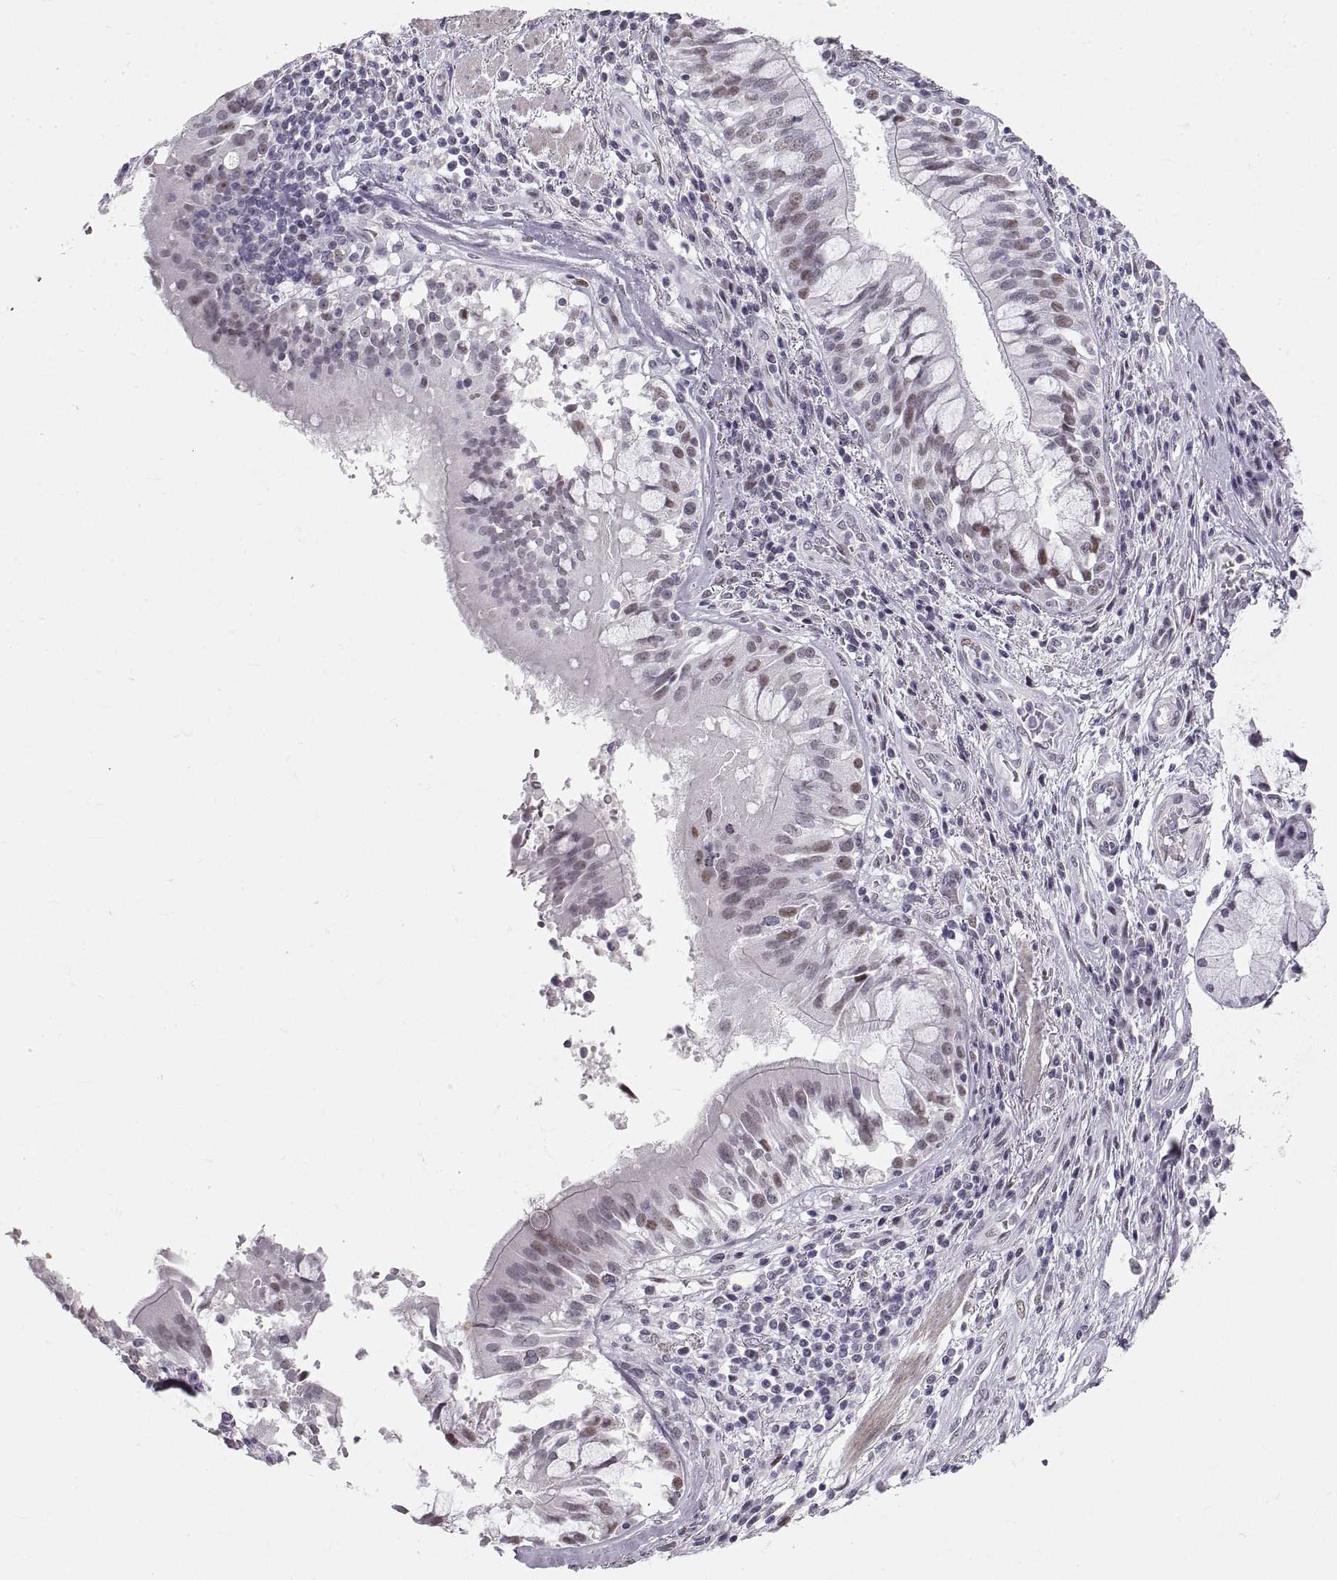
{"staining": {"intensity": "weak", "quantity": "<25%", "location": "nuclear"}, "tissue": "lung cancer", "cell_type": "Tumor cells", "image_type": "cancer", "snomed": [{"axis": "morphology", "description": "Normal tissue, NOS"}, {"axis": "morphology", "description": "Squamous cell carcinoma, NOS"}, {"axis": "topography", "description": "Bronchus"}, {"axis": "topography", "description": "Lung"}], "caption": "High power microscopy photomicrograph of an immunohistochemistry micrograph of lung squamous cell carcinoma, revealing no significant expression in tumor cells. Nuclei are stained in blue.", "gene": "NANOS3", "patient": {"sex": "male", "age": 64}}